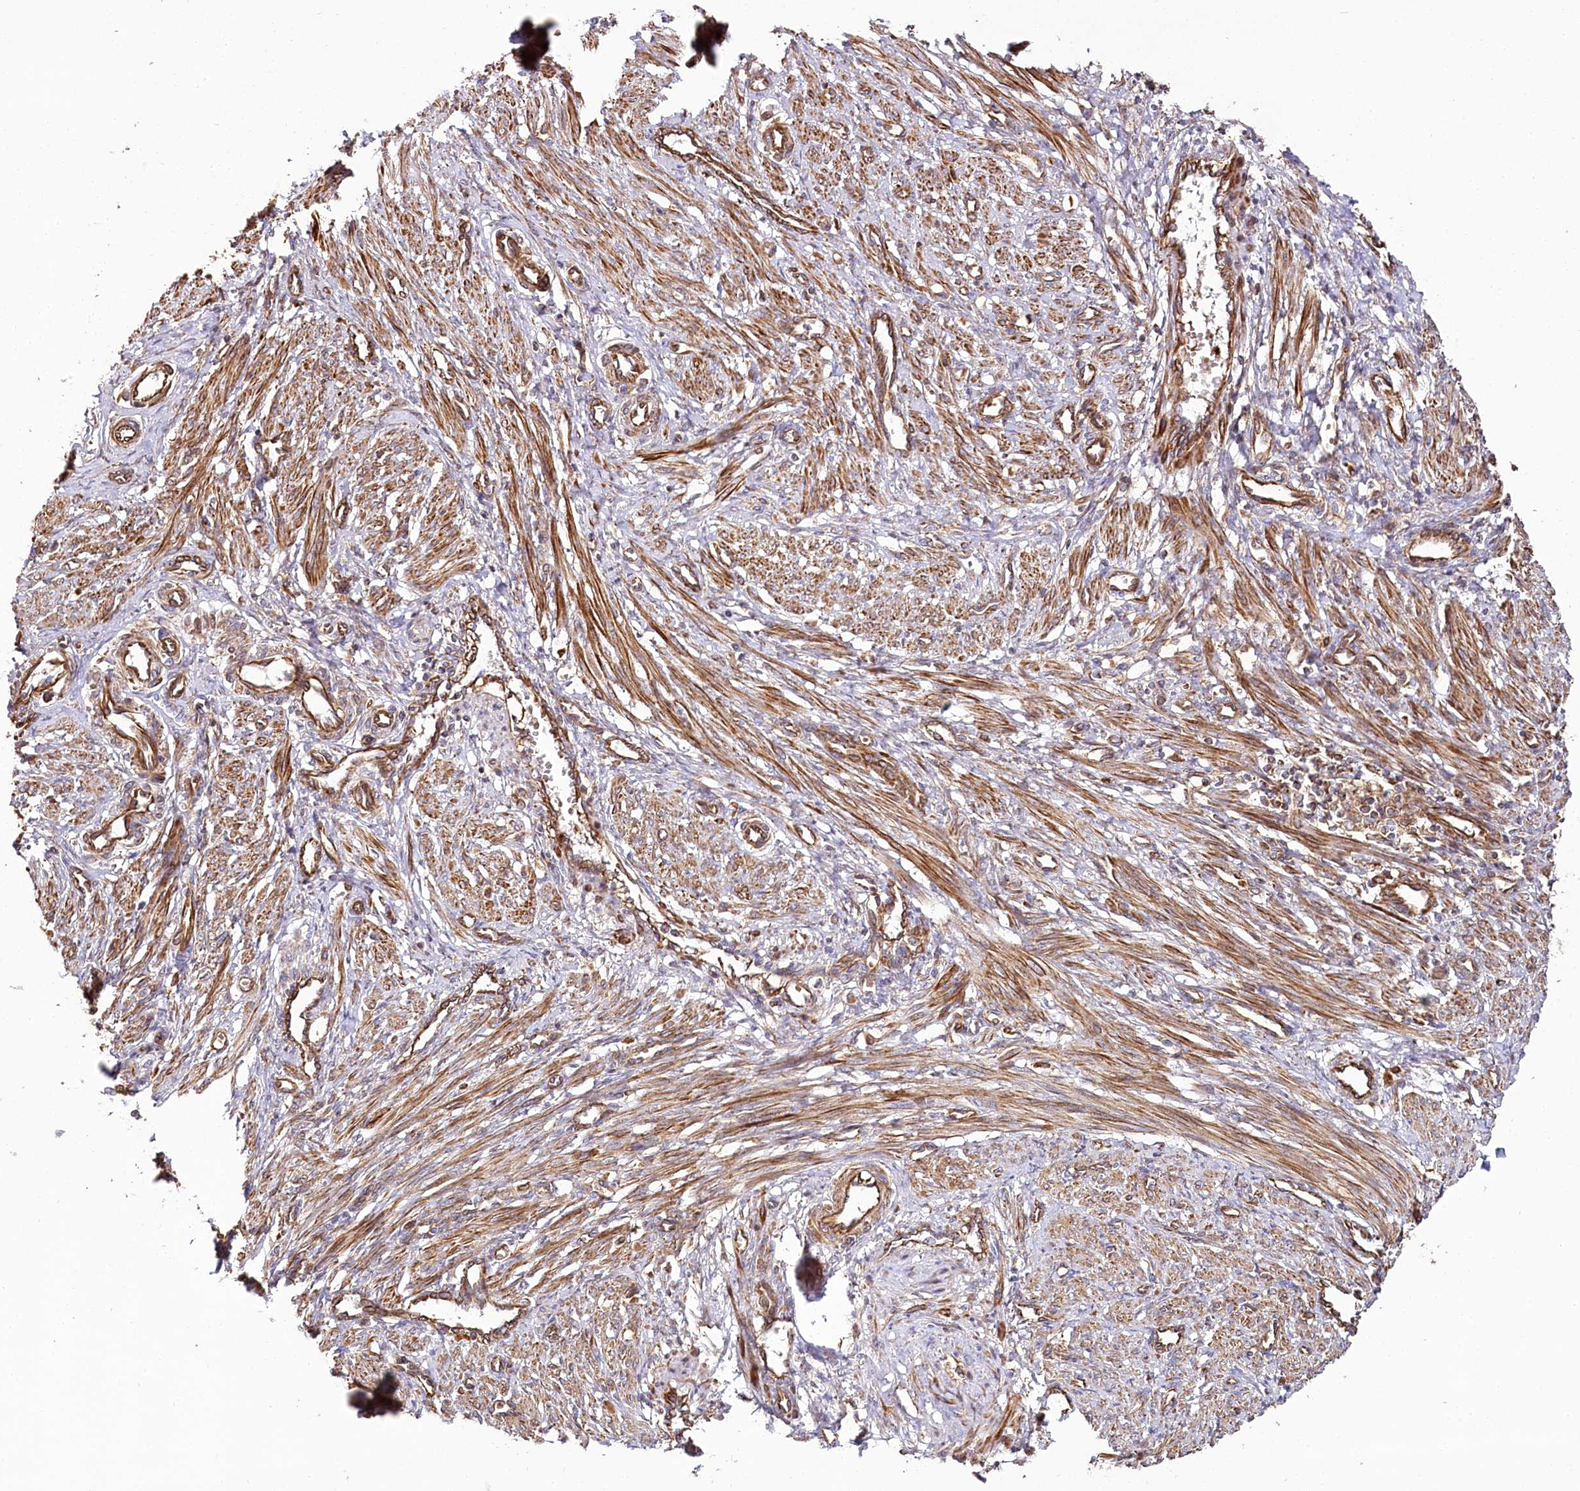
{"staining": {"intensity": "strong", "quantity": ">75%", "location": "cytoplasmic/membranous"}, "tissue": "smooth muscle", "cell_type": "Smooth muscle cells", "image_type": "normal", "snomed": [{"axis": "morphology", "description": "Normal tissue, NOS"}, {"axis": "topography", "description": "Endometrium"}], "caption": "Immunohistochemical staining of unremarkable smooth muscle displays high levels of strong cytoplasmic/membranous positivity in about >75% of smooth muscle cells.", "gene": "THUMPD3", "patient": {"sex": "female", "age": 33}}